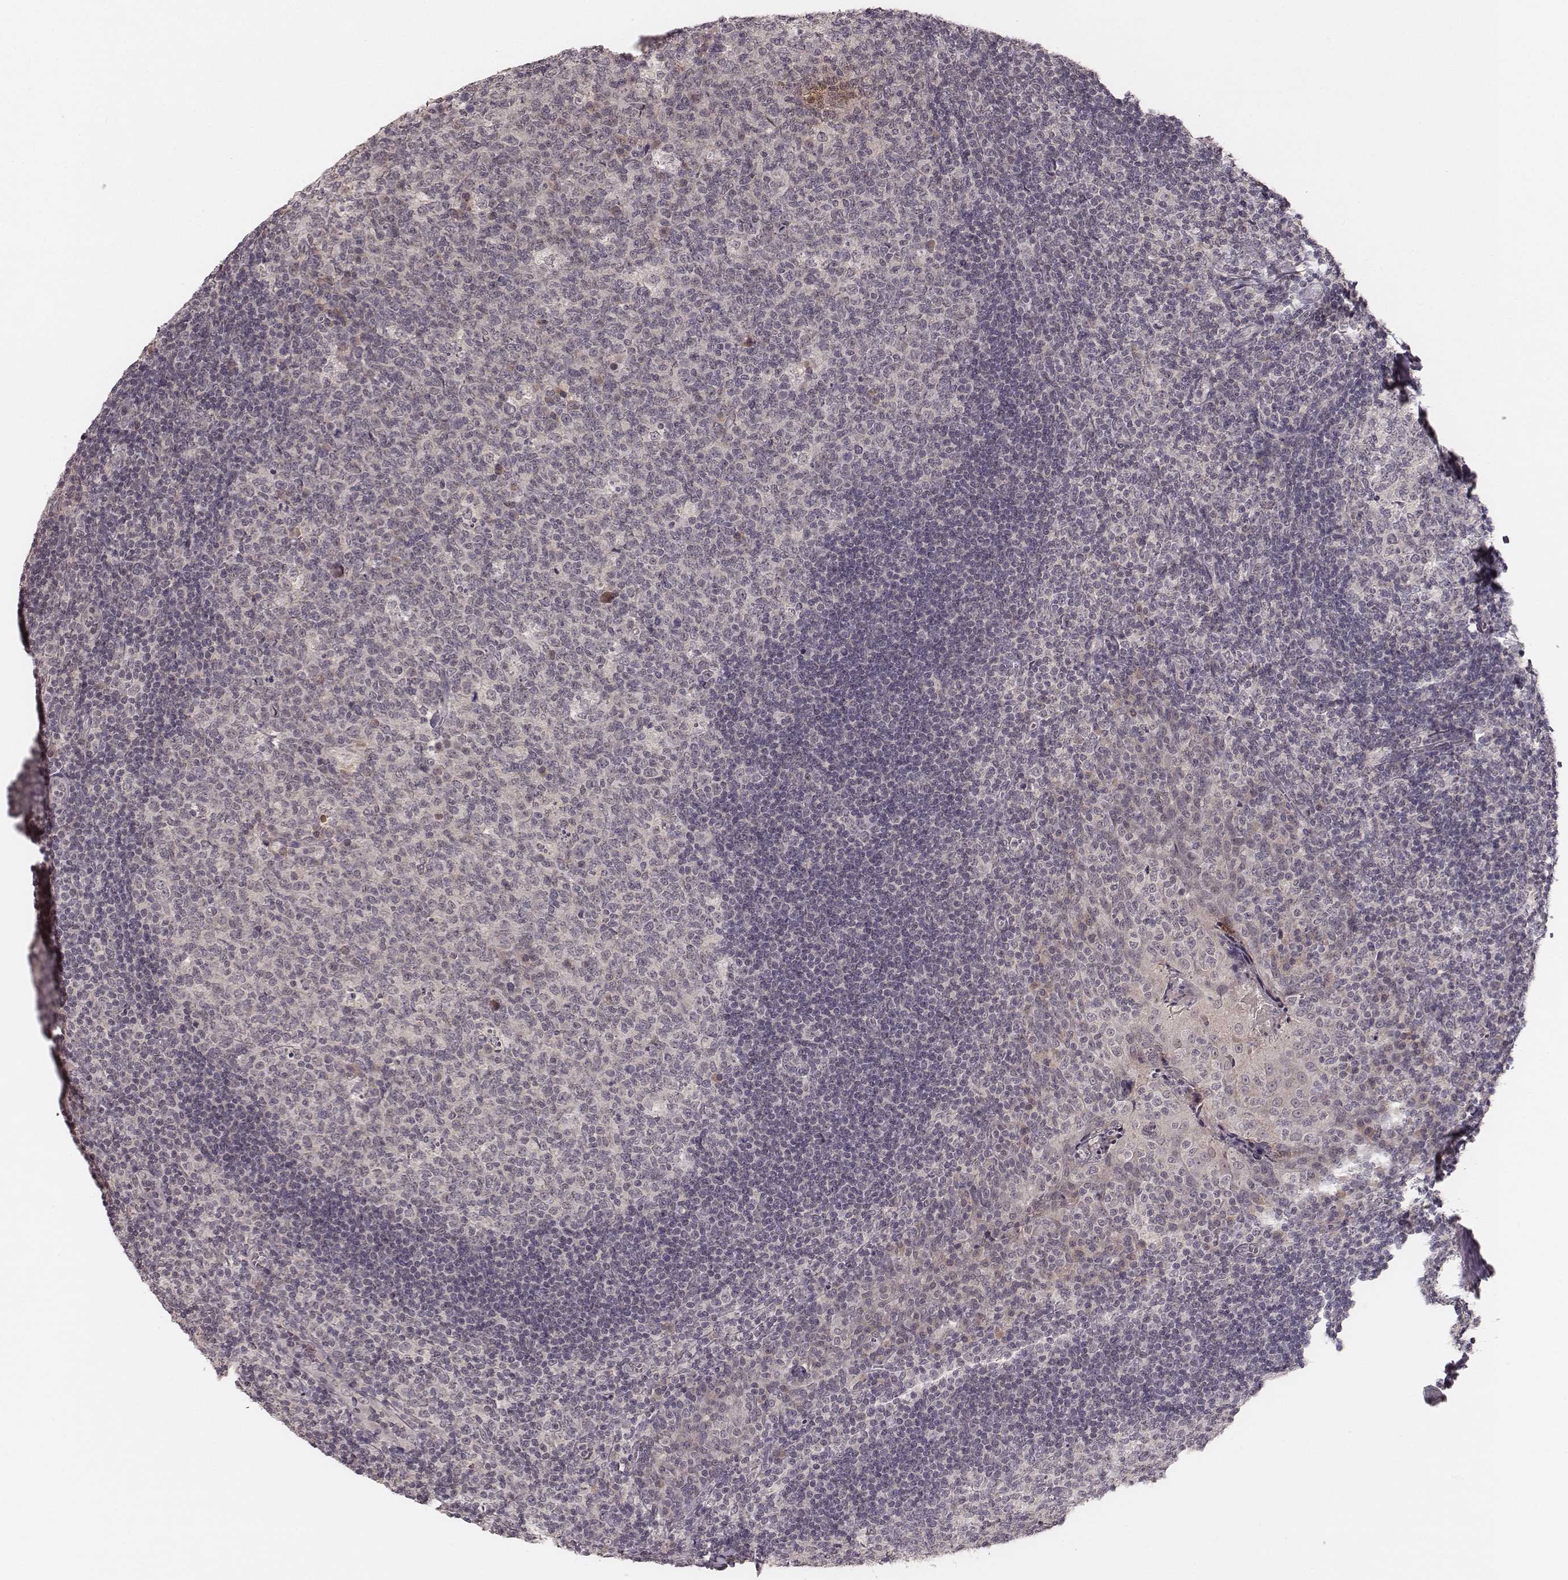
{"staining": {"intensity": "negative", "quantity": "none", "location": "none"}, "tissue": "tonsil", "cell_type": "Germinal center cells", "image_type": "normal", "snomed": [{"axis": "morphology", "description": "Normal tissue, NOS"}, {"axis": "topography", "description": "Tonsil"}], "caption": "Germinal center cells show no significant protein staining in unremarkable tonsil. Brightfield microscopy of IHC stained with DAB (3,3'-diaminobenzidine) (brown) and hematoxylin (blue), captured at high magnification.", "gene": "LY6K", "patient": {"sex": "male", "age": 17}}